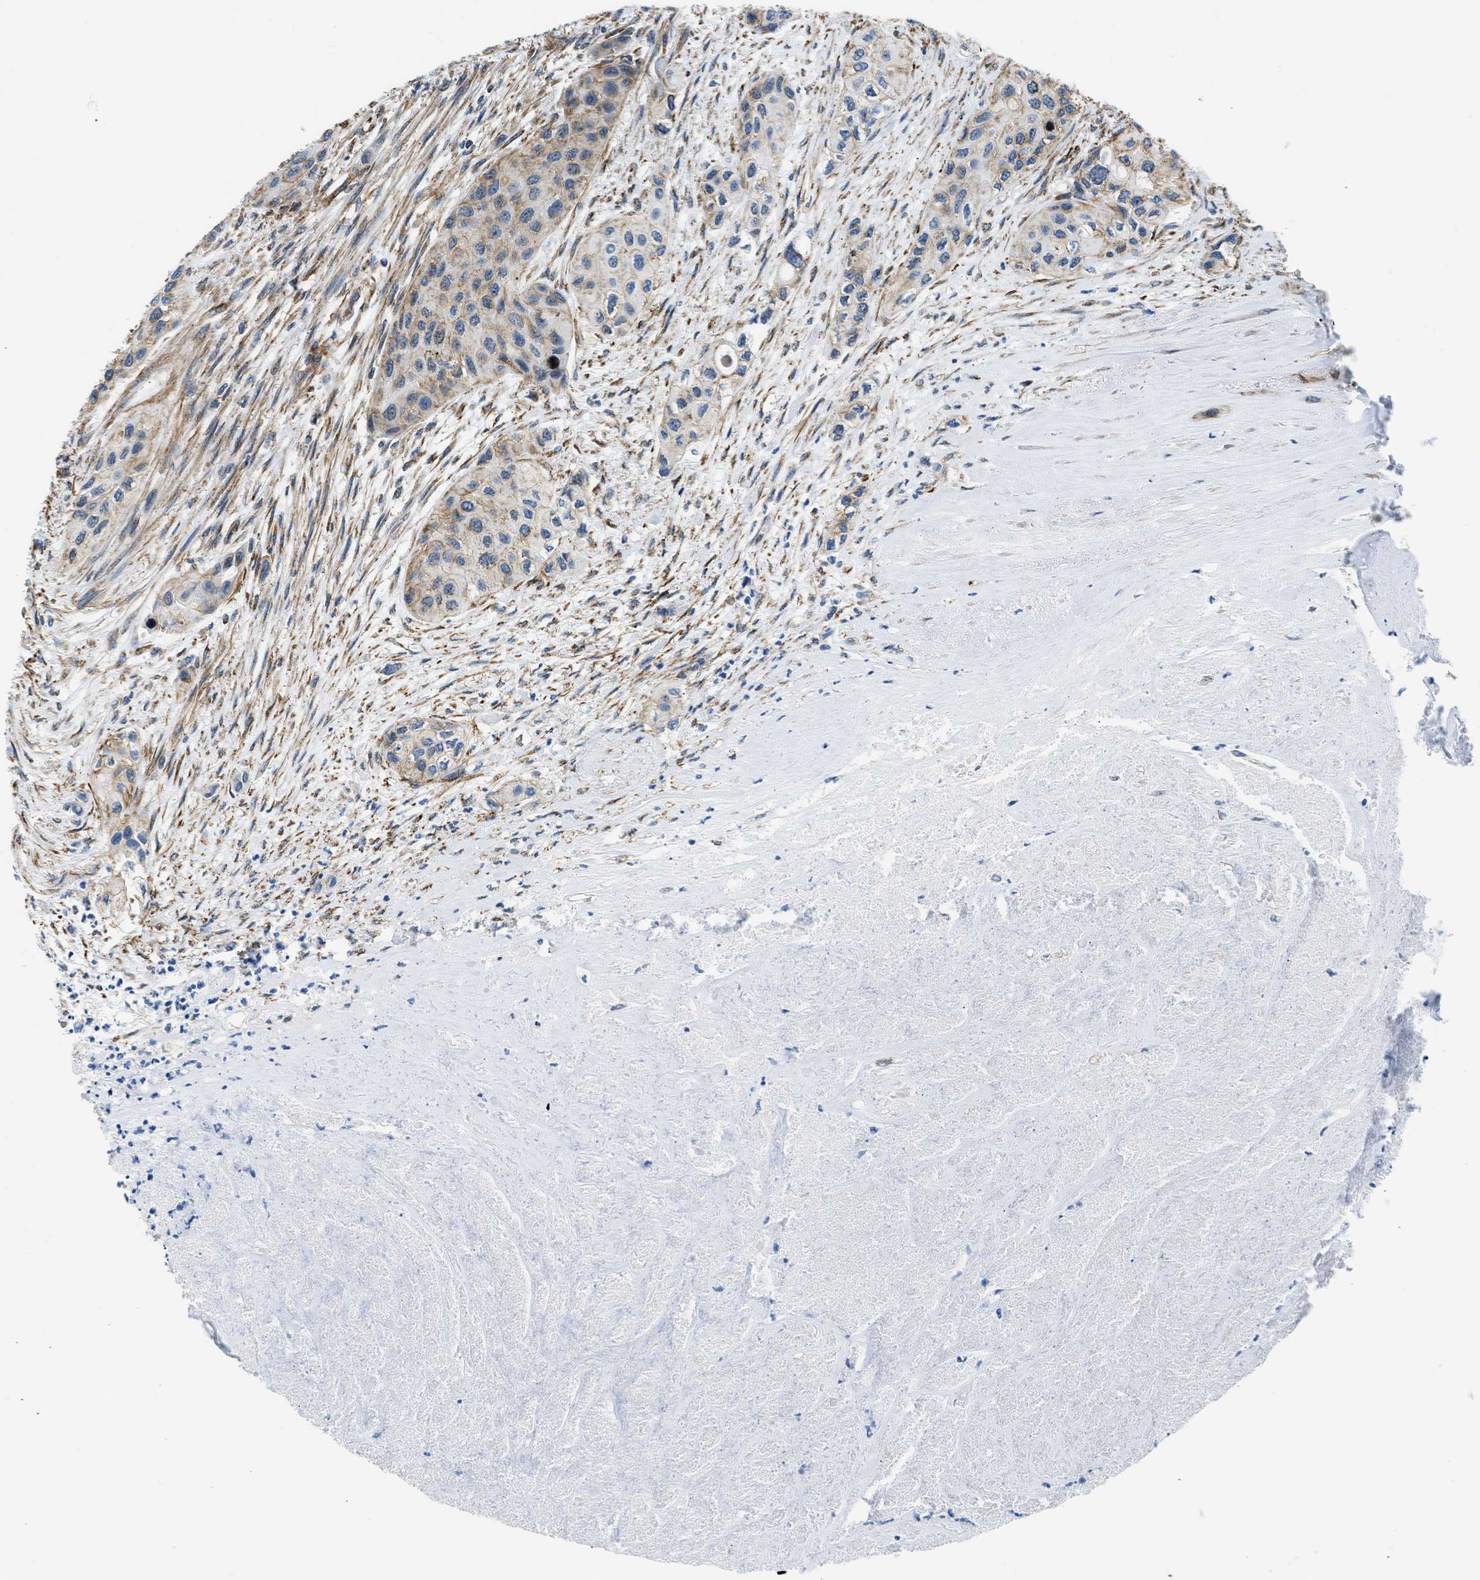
{"staining": {"intensity": "weak", "quantity": "25%-75%", "location": "cytoplasmic/membranous"}, "tissue": "urothelial cancer", "cell_type": "Tumor cells", "image_type": "cancer", "snomed": [{"axis": "morphology", "description": "Urothelial carcinoma, High grade"}, {"axis": "topography", "description": "Urinary bladder"}], "caption": "A brown stain highlights weak cytoplasmic/membranous expression of a protein in human high-grade urothelial carcinoma tumor cells.", "gene": "SEPTIN2", "patient": {"sex": "female", "age": 56}}